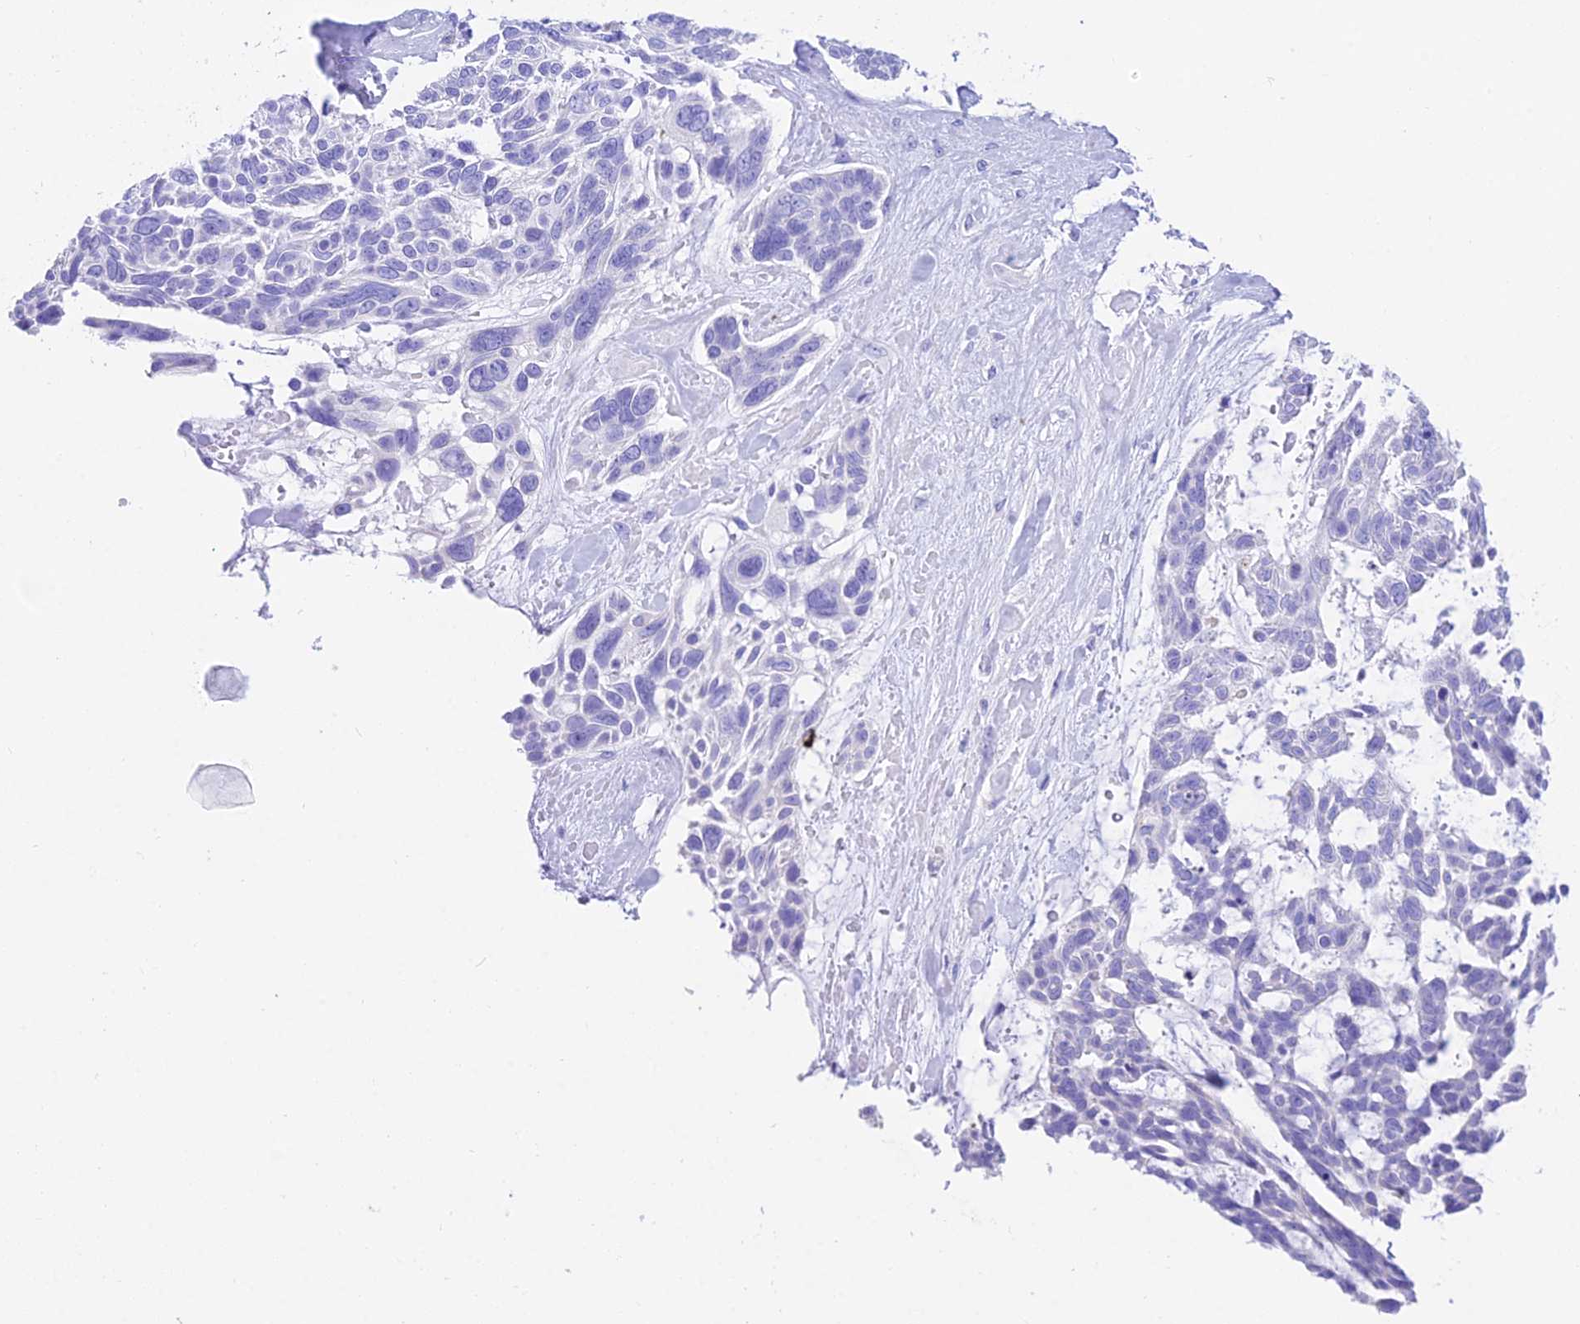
{"staining": {"intensity": "negative", "quantity": "none", "location": "none"}, "tissue": "skin cancer", "cell_type": "Tumor cells", "image_type": "cancer", "snomed": [{"axis": "morphology", "description": "Basal cell carcinoma"}, {"axis": "topography", "description": "Skin"}], "caption": "Photomicrograph shows no significant protein positivity in tumor cells of skin cancer. Brightfield microscopy of IHC stained with DAB (3,3'-diaminobenzidine) (brown) and hematoxylin (blue), captured at high magnification.", "gene": "TRIM43B", "patient": {"sex": "male", "age": 88}}